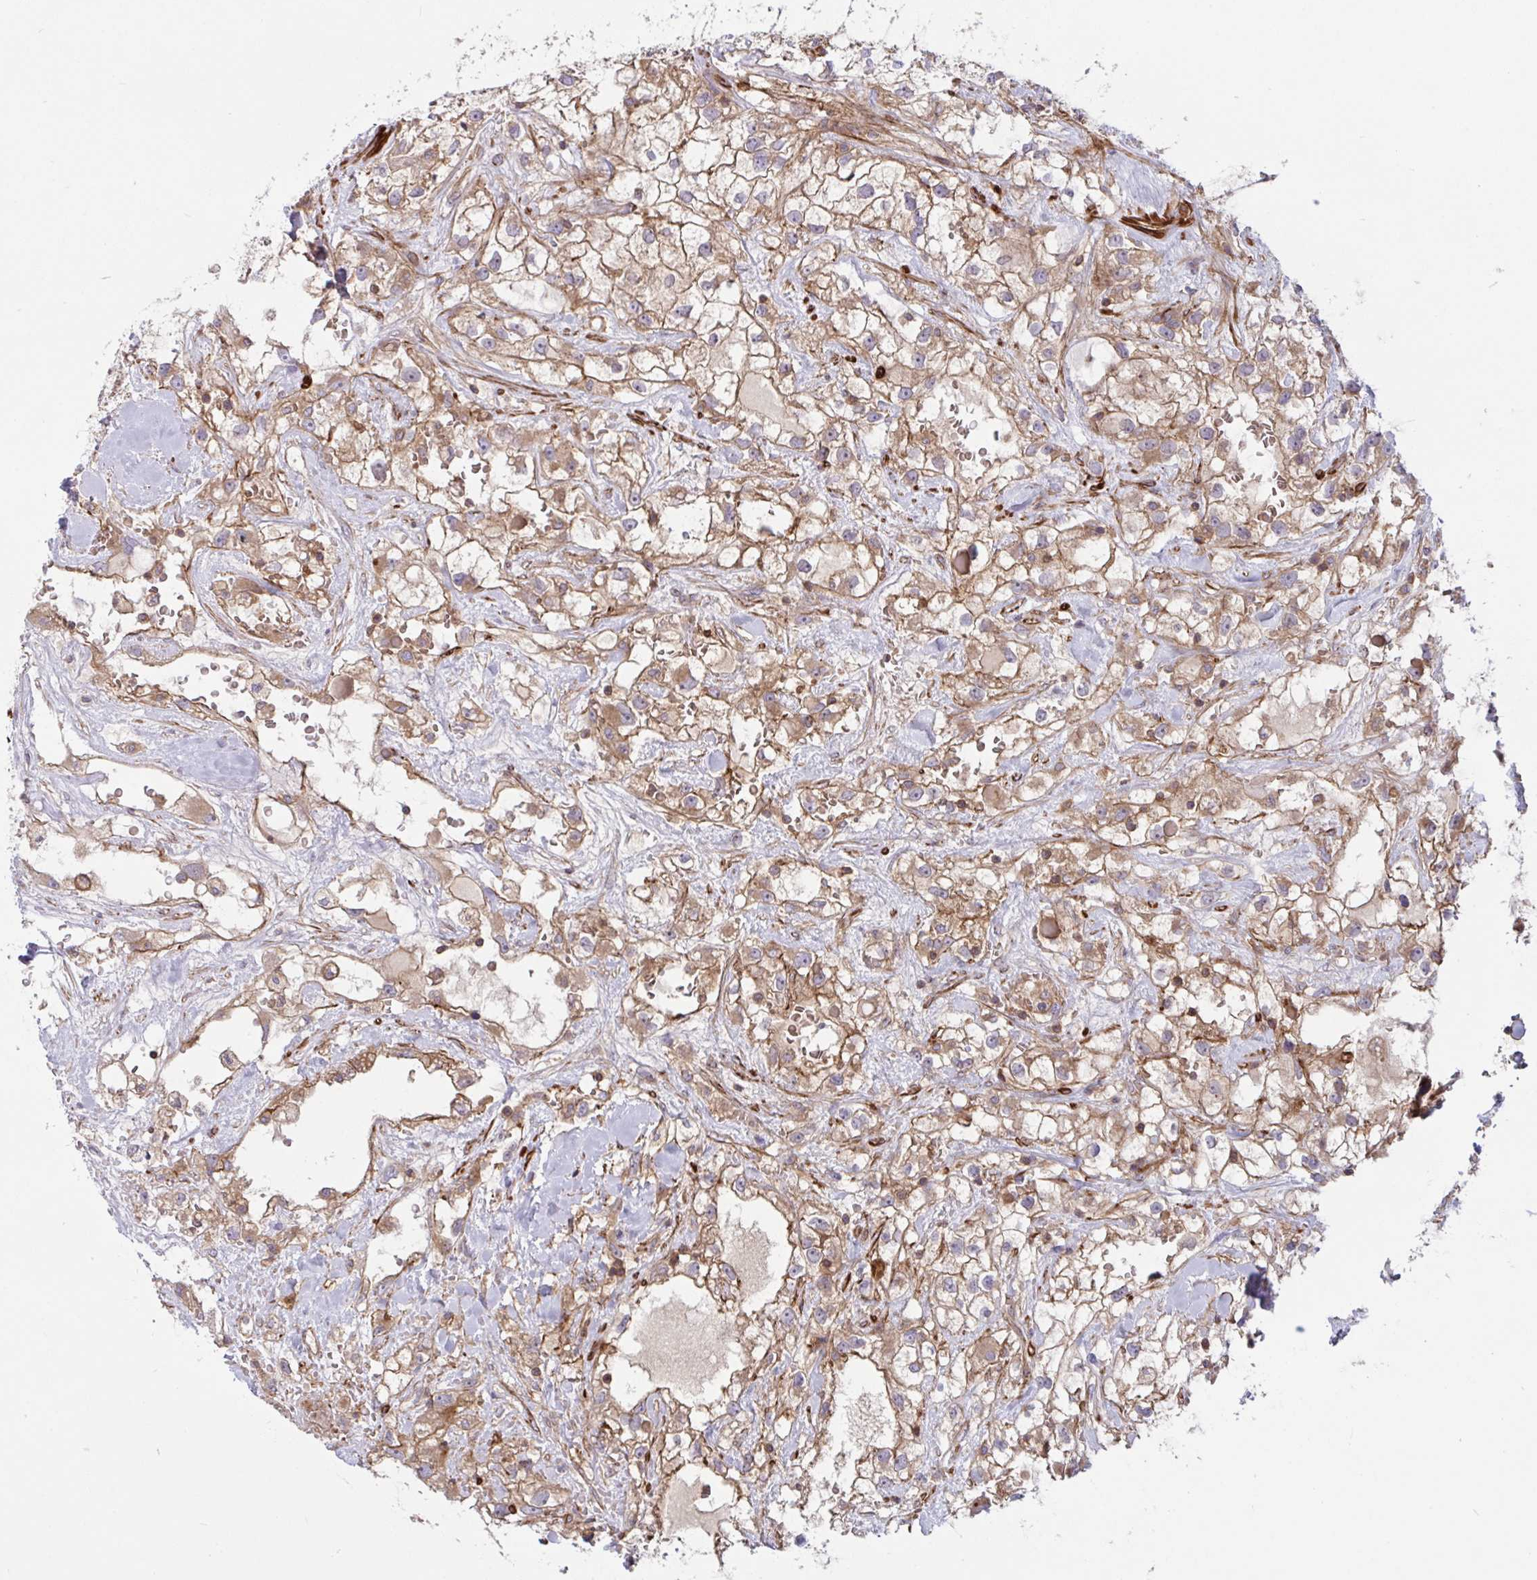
{"staining": {"intensity": "weak", "quantity": ">75%", "location": "cytoplasmic/membranous"}, "tissue": "renal cancer", "cell_type": "Tumor cells", "image_type": "cancer", "snomed": [{"axis": "morphology", "description": "Adenocarcinoma, NOS"}, {"axis": "topography", "description": "Kidney"}], "caption": "Protein analysis of adenocarcinoma (renal) tissue reveals weak cytoplasmic/membranous staining in approximately >75% of tumor cells. (DAB IHC, brown staining for protein, blue staining for nuclei).", "gene": "TANK", "patient": {"sex": "male", "age": 59}}